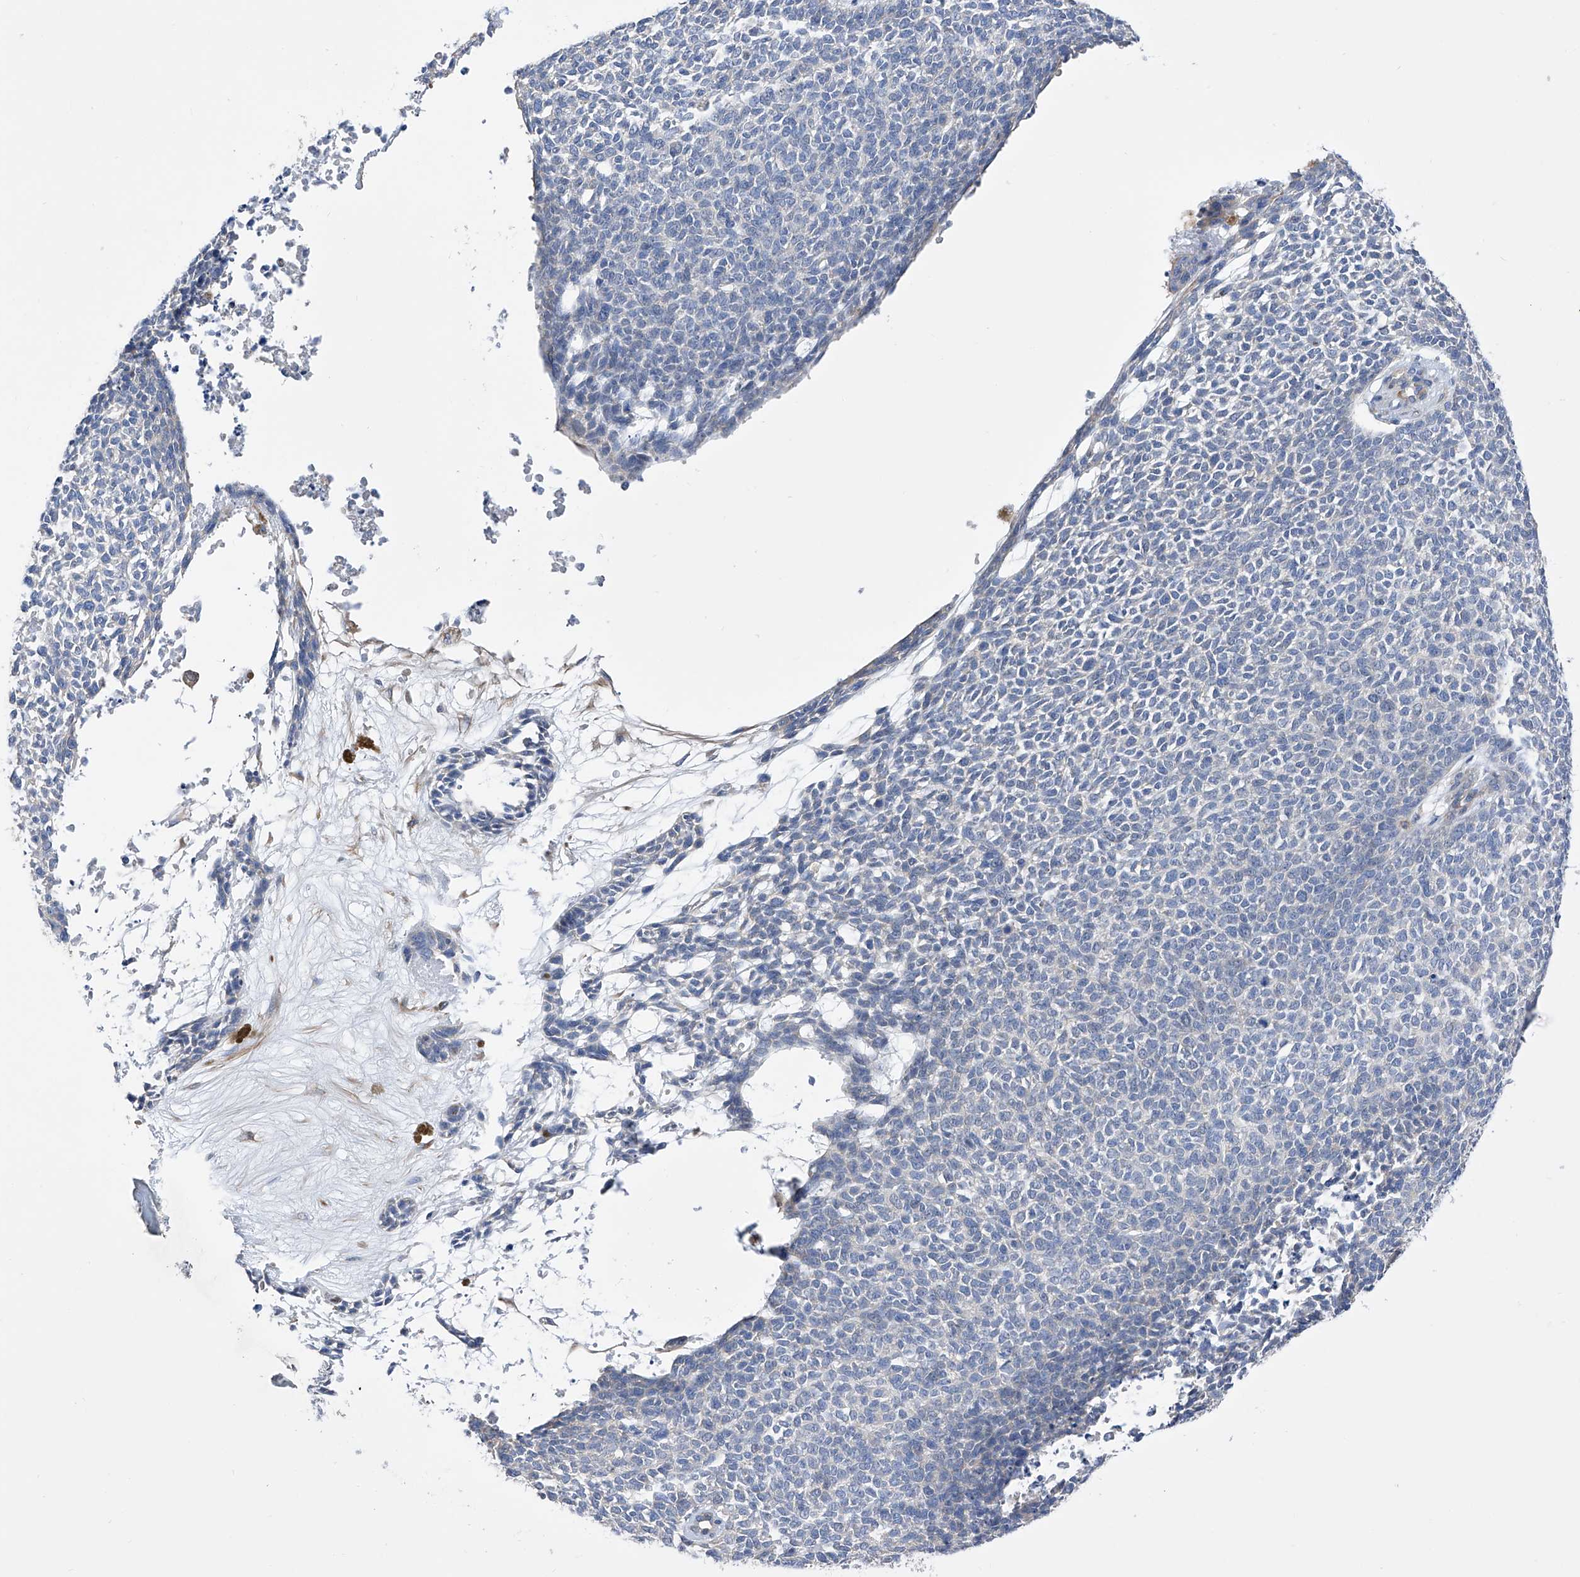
{"staining": {"intensity": "negative", "quantity": "none", "location": "none"}, "tissue": "skin cancer", "cell_type": "Tumor cells", "image_type": "cancer", "snomed": [{"axis": "morphology", "description": "Basal cell carcinoma"}, {"axis": "topography", "description": "Skin"}], "caption": "A photomicrograph of human skin cancer (basal cell carcinoma) is negative for staining in tumor cells. Nuclei are stained in blue.", "gene": "NFATC4", "patient": {"sex": "female", "age": 84}}